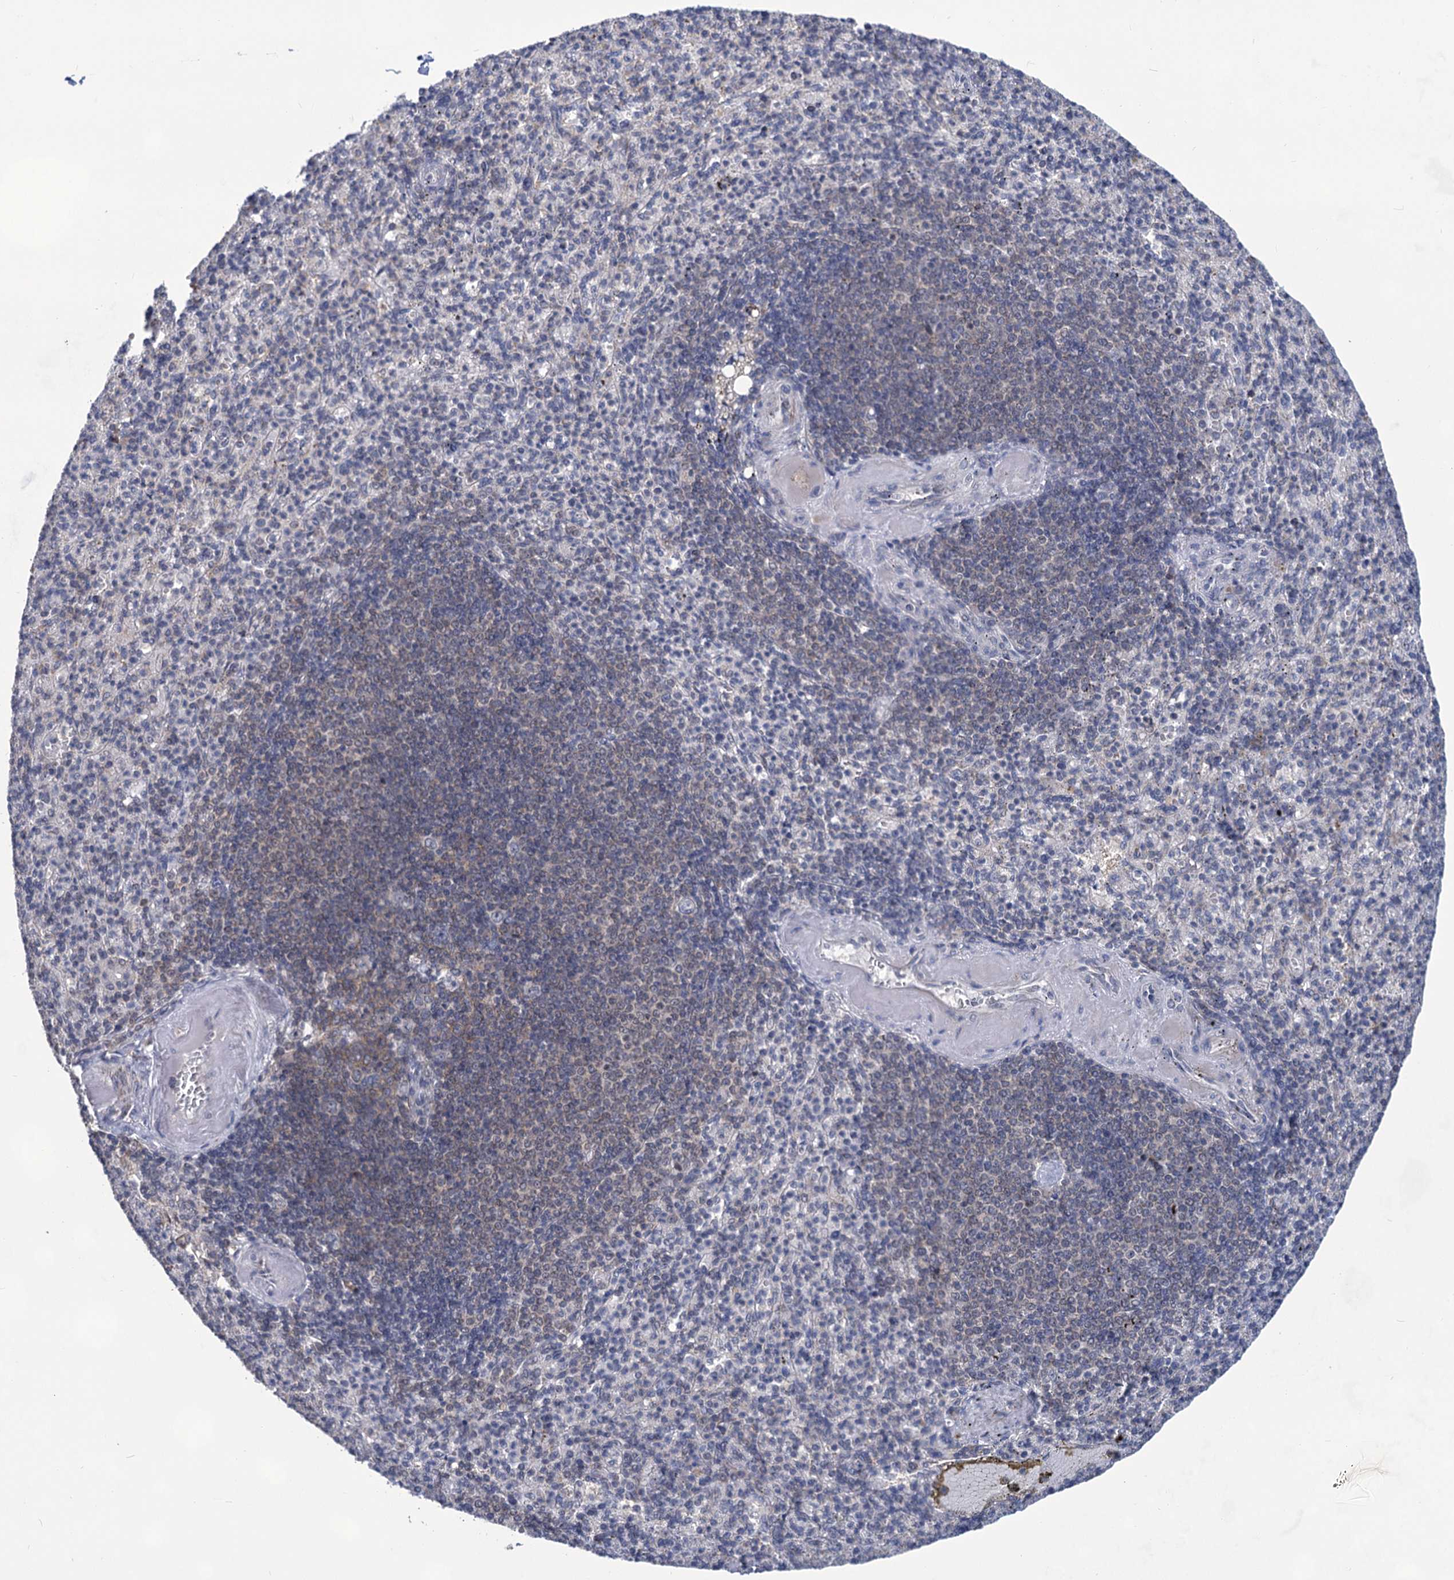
{"staining": {"intensity": "negative", "quantity": "none", "location": "none"}, "tissue": "spleen", "cell_type": "Cells in red pulp", "image_type": "normal", "snomed": [{"axis": "morphology", "description": "Normal tissue, NOS"}, {"axis": "topography", "description": "Spleen"}], "caption": "Immunohistochemical staining of benign spleen reveals no significant expression in cells in red pulp.", "gene": "TTC17", "patient": {"sex": "female", "age": 74}}